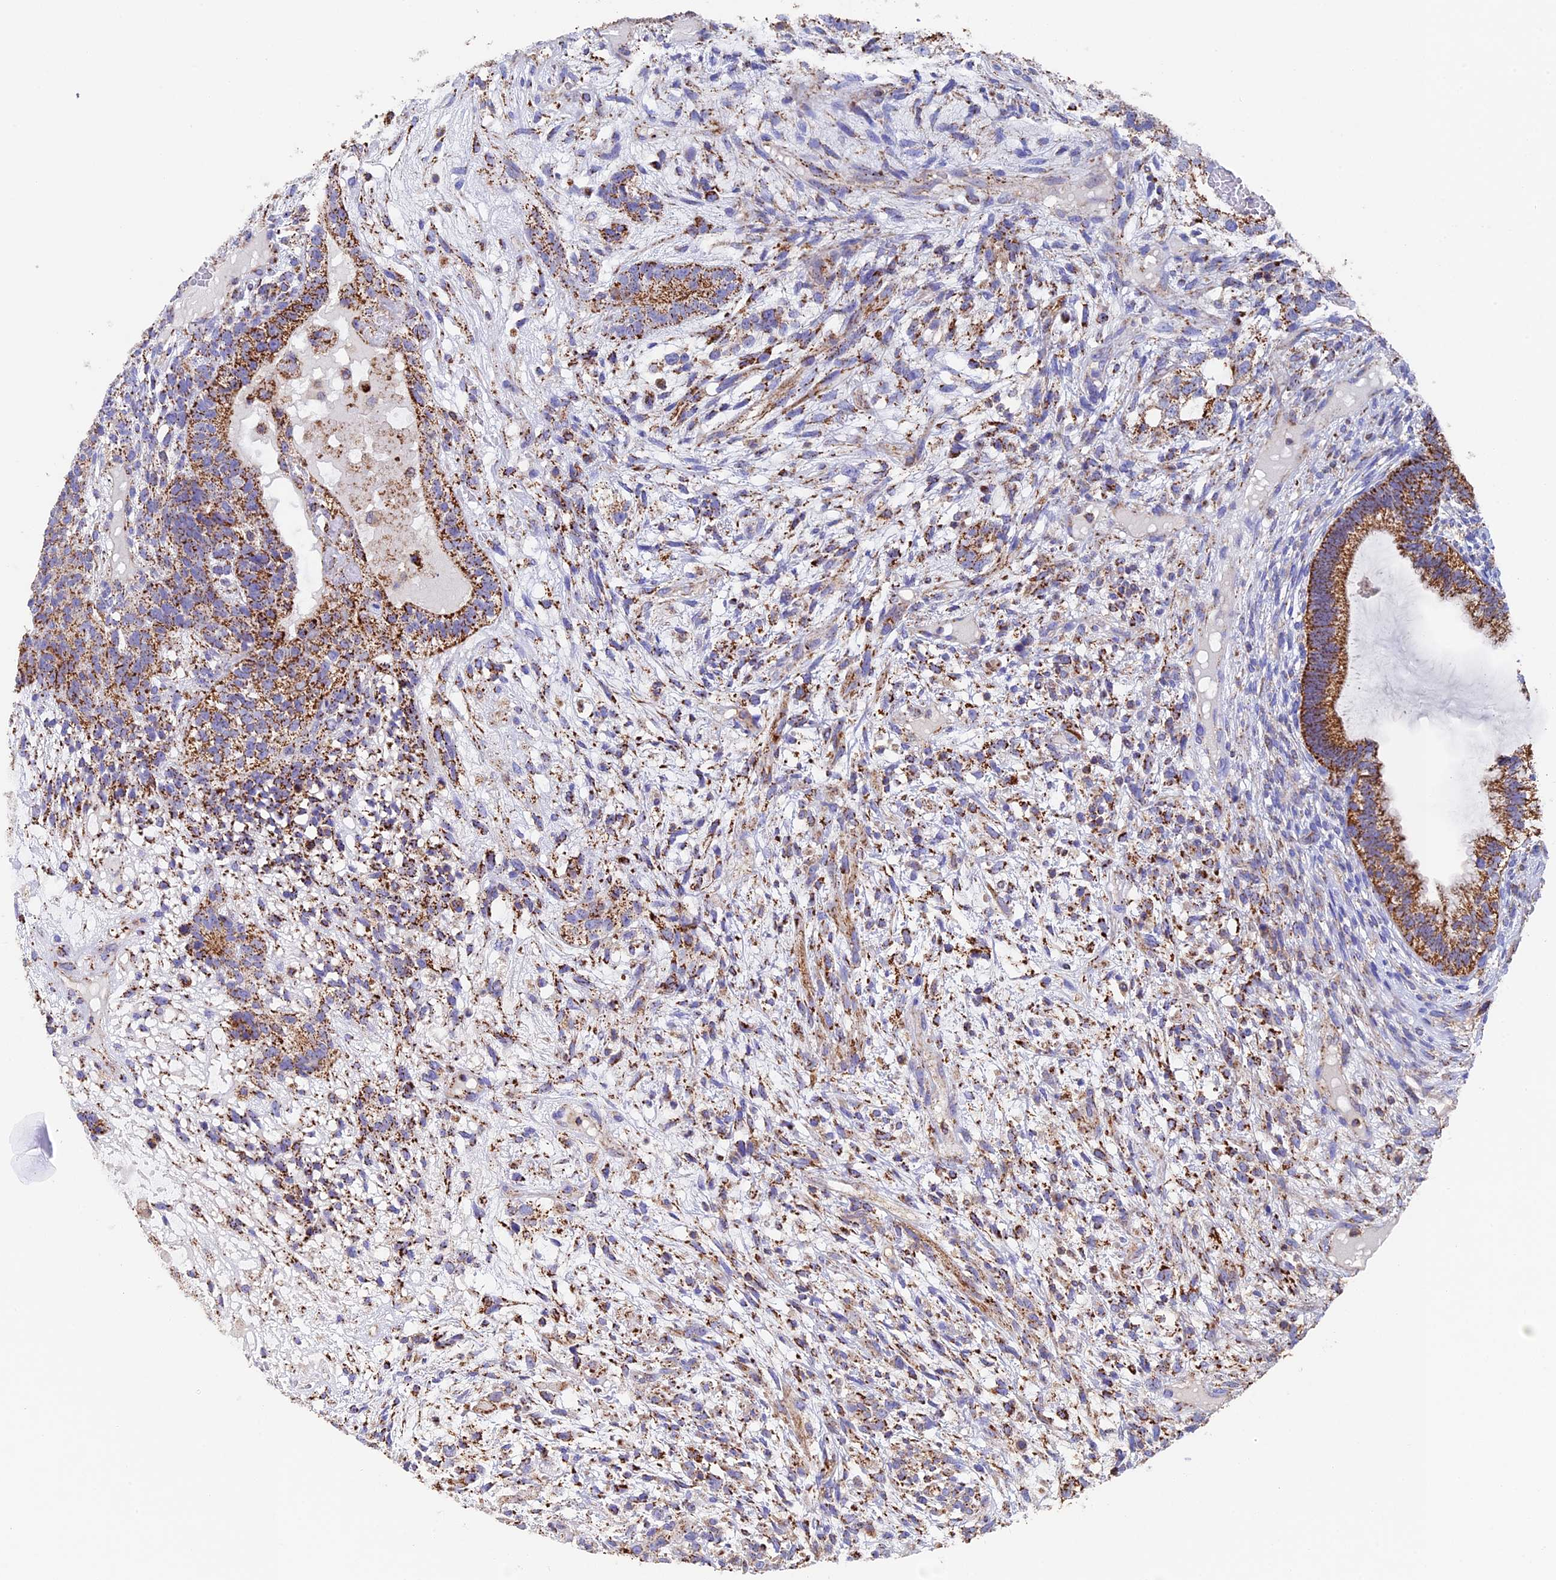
{"staining": {"intensity": "strong", "quantity": ">75%", "location": "cytoplasmic/membranous"}, "tissue": "testis cancer", "cell_type": "Tumor cells", "image_type": "cancer", "snomed": [{"axis": "morphology", "description": "Seminoma, NOS"}, {"axis": "morphology", "description": "Carcinoma, Embryonal, NOS"}, {"axis": "topography", "description": "Testis"}], "caption": "DAB immunohistochemical staining of human testis cancer reveals strong cytoplasmic/membranous protein positivity in about >75% of tumor cells.", "gene": "ADAT1", "patient": {"sex": "male", "age": 28}}